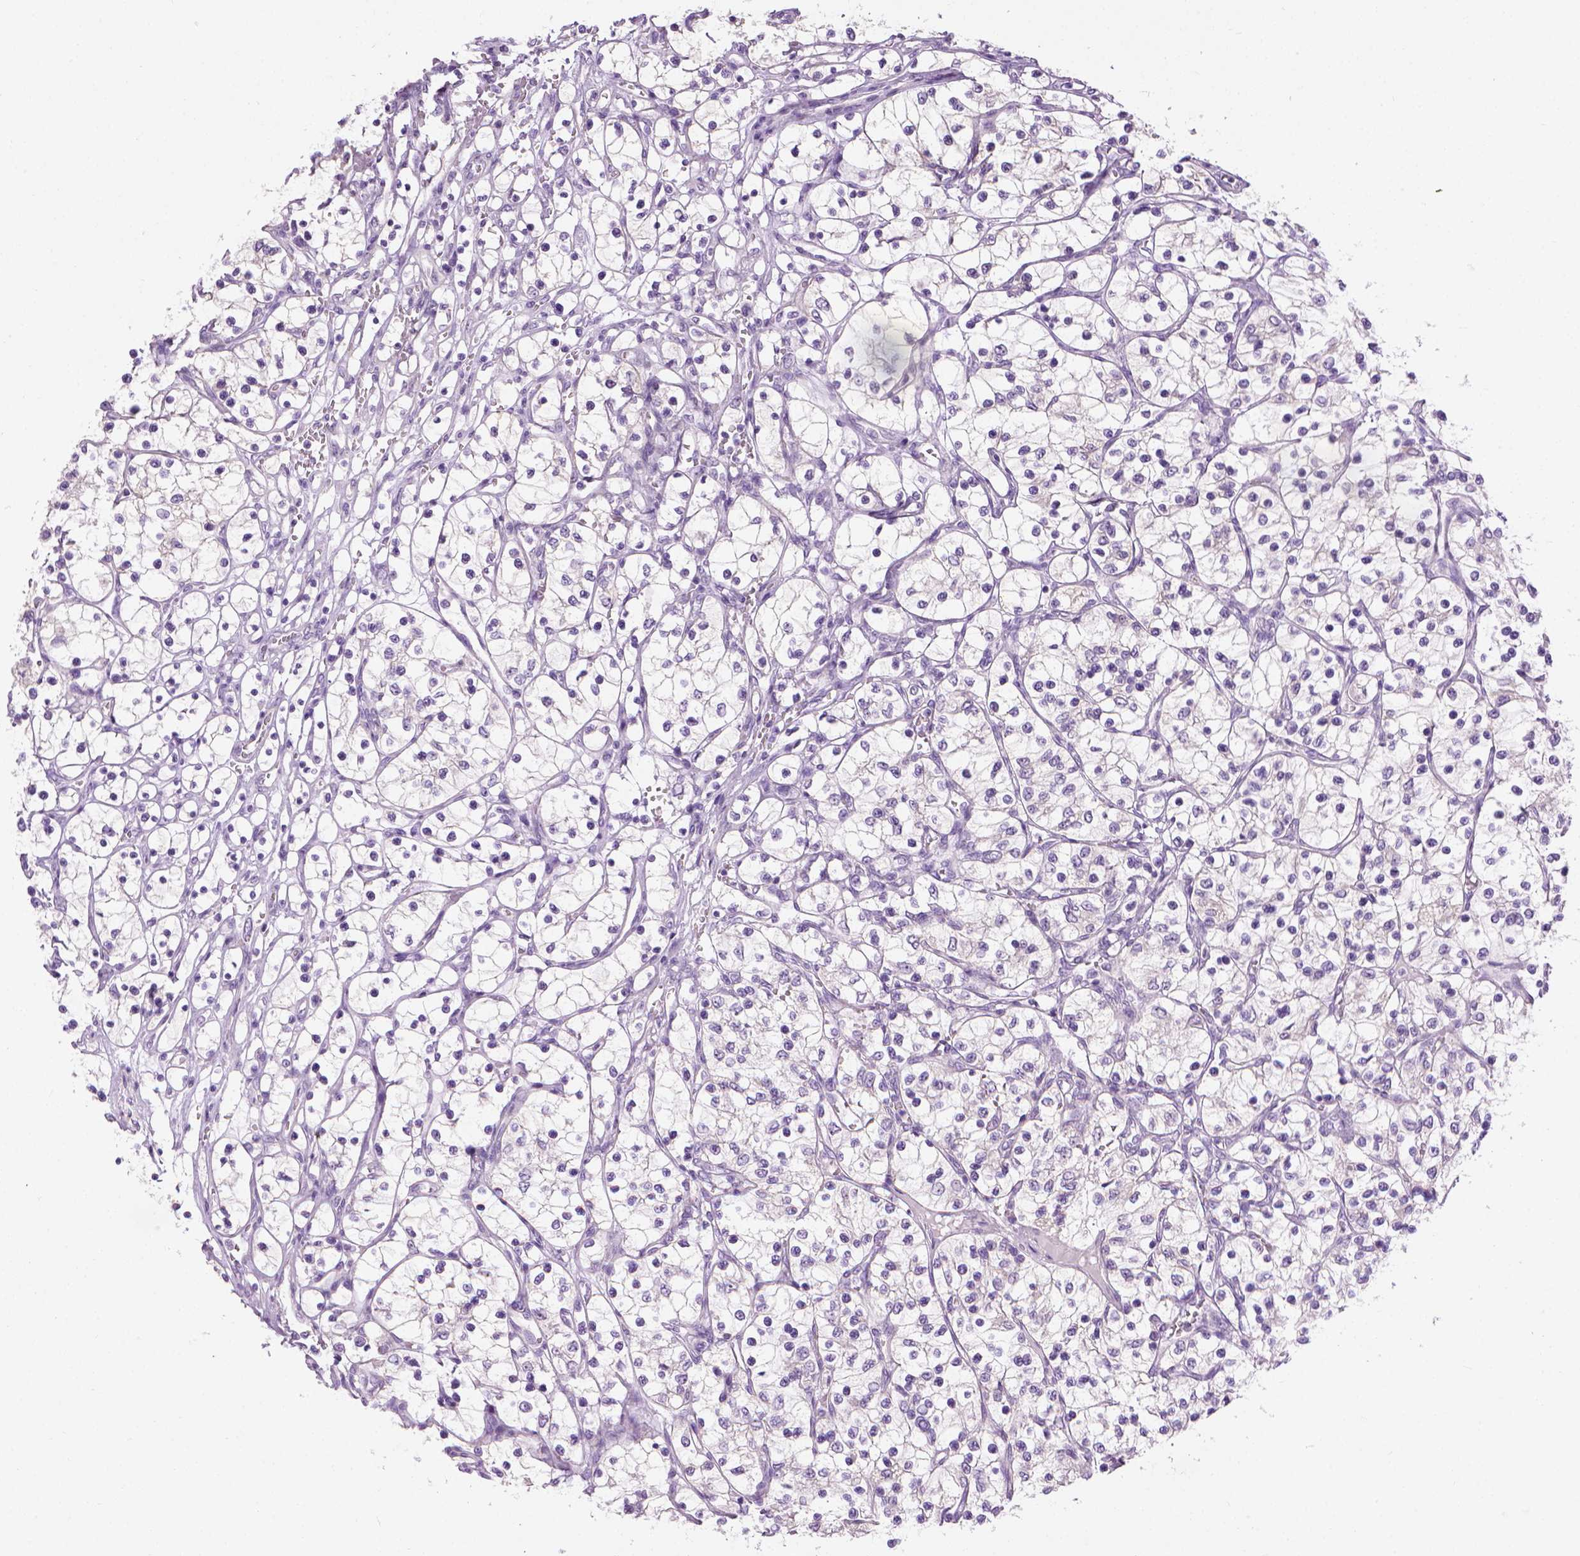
{"staining": {"intensity": "negative", "quantity": "none", "location": "none"}, "tissue": "renal cancer", "cell_type": "Tumor cells", "image_type": "cancer", "snomed": [{"axis": "morphology", "description": "Adenocarcinoma, NOS"}, {"axis": "topography", "description": "Kidney"}], "caption": "The histopathology image shows no staining of tumor cells in renal cancer (adenocarcinoma).", "gene": "UTP4", "patient": {"sex": "female", "age": 69}}